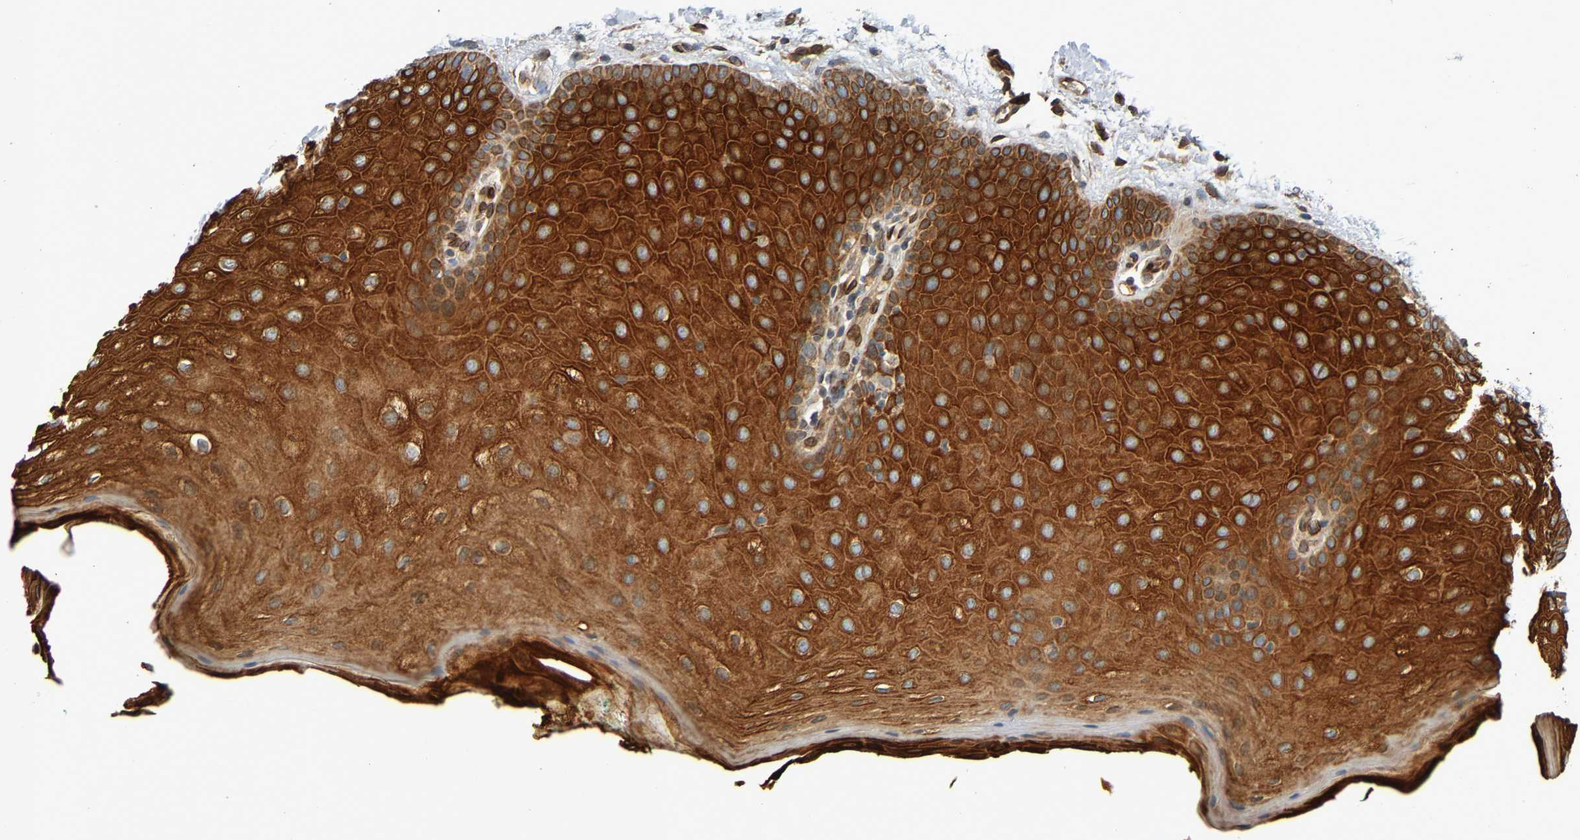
{"staining": {"intensity": "strong", "quantity": ">75%", "location": "cytoplasmic/membranous"}, "tissue": "oral mucosa", "cell_type": "Squamous epithelial cells", "image_type": "normal", "snomed": [{"axis": "morphology", "description": "Normal tissue, NOS"}, {"axis": "topography", "description": "Skin"}, {"axis": "topography", "description": "Oral tissue"}], "caption": "Strong cytoplasmic/membranous positivity for a protein is present in about >75% of squamous epithelial cells of benign oral mucosa using immunohistochemistry.", "gene": "MACC1", "patient": {"sex": "male", "age": 84}}